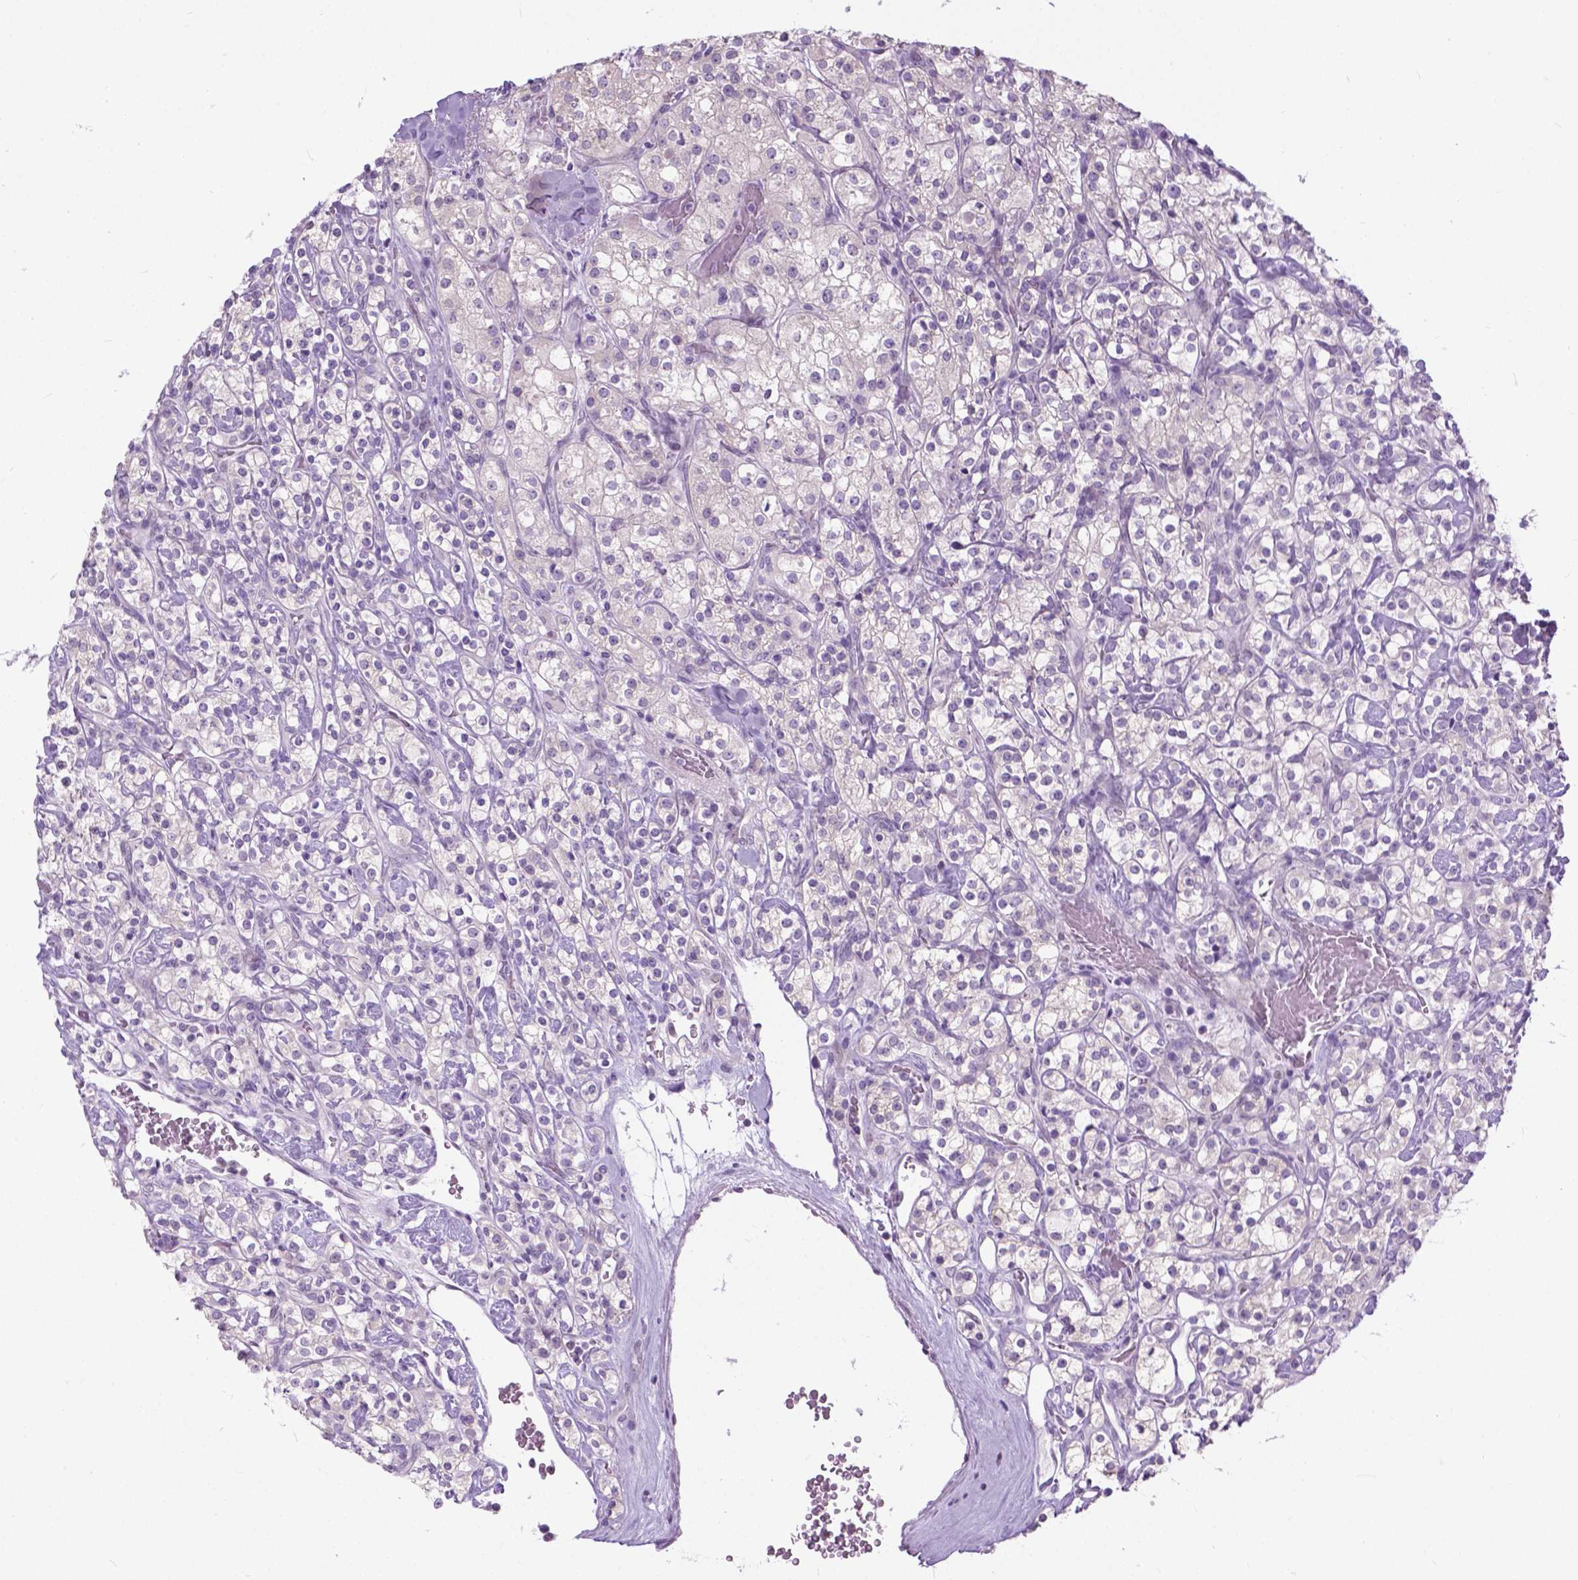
{"staining": {"intensity": "negative", "quantity": "none", "location": "none"}, "tissue": "renal cancer", "cell_type": "Tumor cells", "image_type": "cancer", "snomed": [{"axis": "morphology", "description": "Adenocarcinoma, NOS"}, {"axis": "topography", "description": "Kidney"}], "caption": "This is an immunohistochemistry micrograph of renal cancer (adenocarcinoma). There is no staining in tumor cells.", "gene": "APCDD1L", "patient": {"sex": "male", "age": 77}}